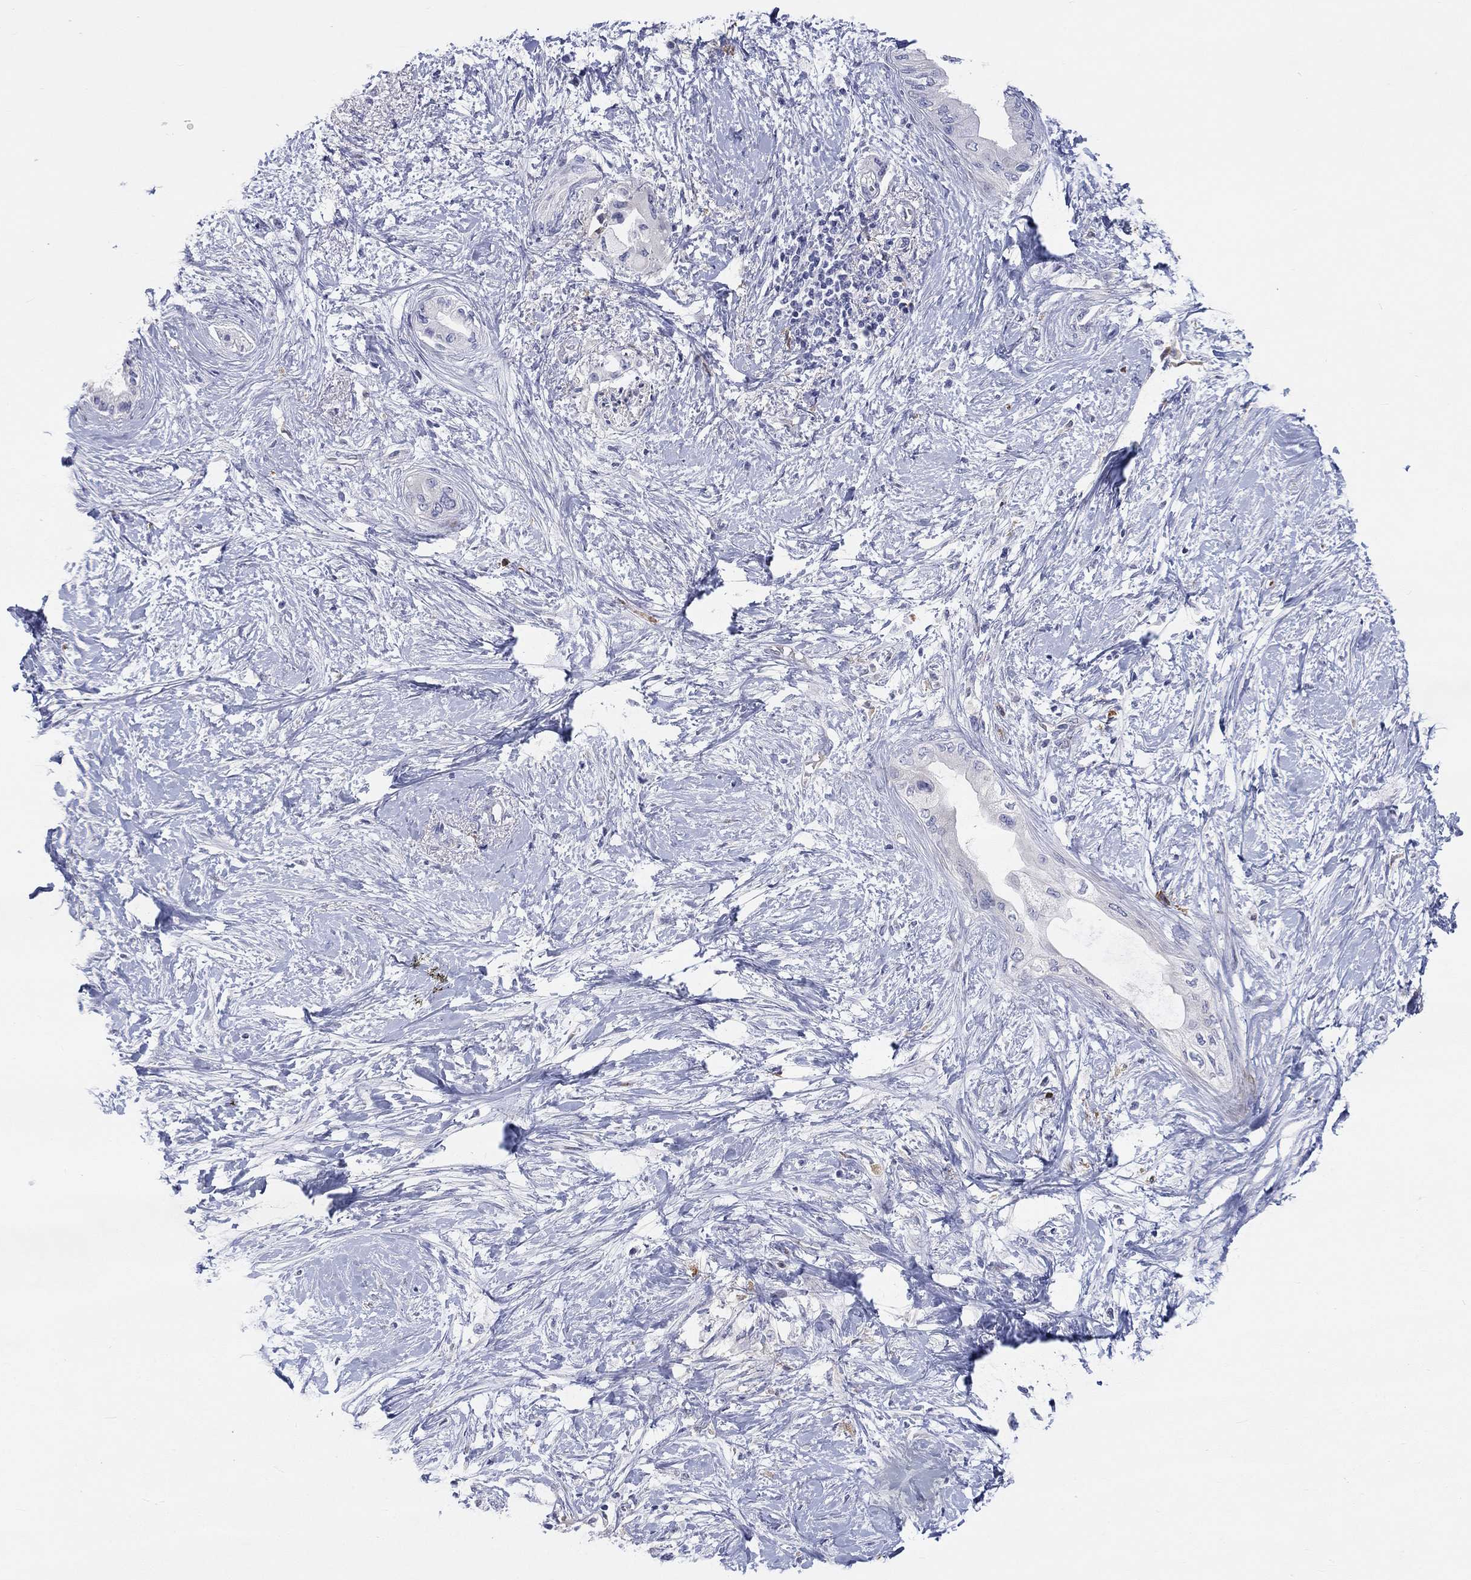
{"staining": {"intensity": "negative", "quantity": "none", "location": "none"}, "tissue": "pancreatic cancer", "cell_type": "Tumor cells", "image_type": "cancer", "snomed": [{"axis": "morphology", "description": "Normal tissue, NOS"}, {"axis": "morphology", "description": "Adenocarcinoma, NOS"}, {"axis": "topography", "description": "Pancreas"}, {"axis": "topography", "description": "Duodenum"}], "caption": "An immunohistochemistry (IHC) photomicrograph of adenocarcinoma (pancreatic) is shown. There is no staining in tumor cells of adenocarcinoma (pancreatic). Nuclei are stained in blue.", "gene": "ARHGAP36", "patient": {"sex": "female", "age": 60}}